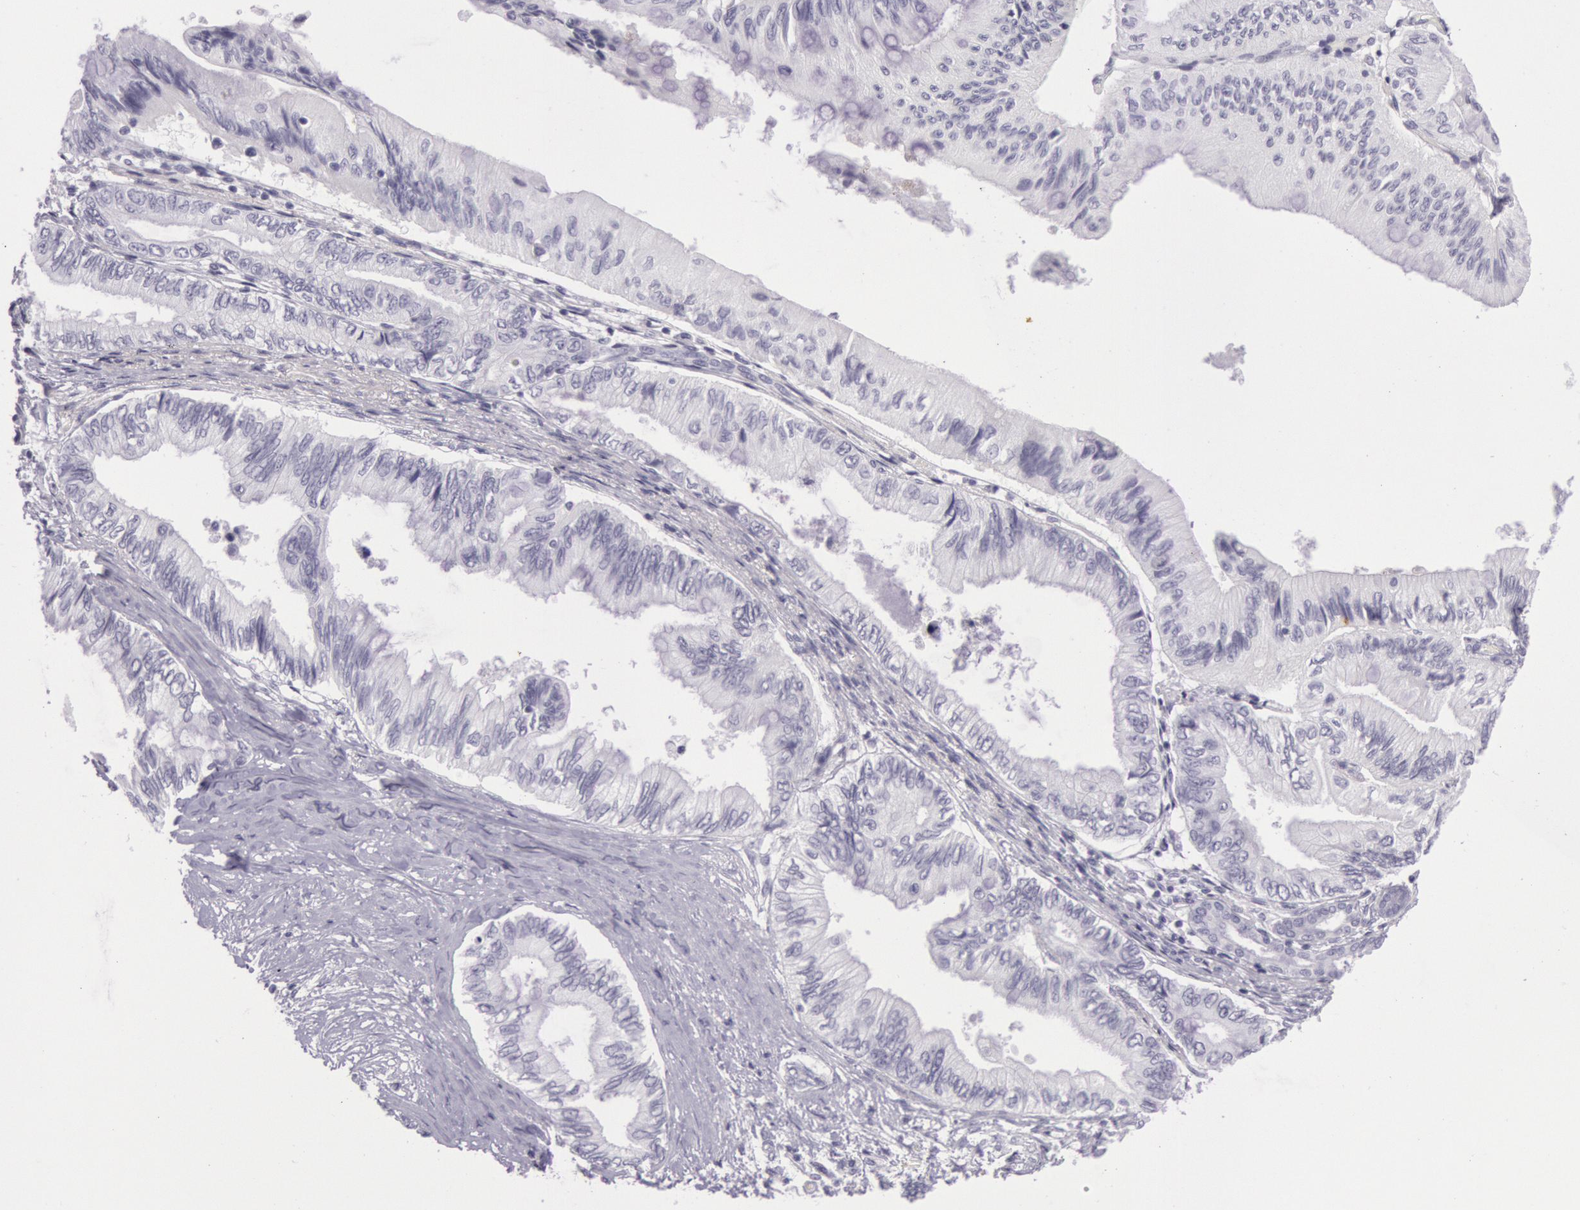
{"staining": {"intensity": "negative", "quantity": "none", "location": "none"}, "tissue": "pancreatic cancer", "cell_type": "Tumor cells", "image_type": "cancer", "snomed": [{"axis": "morphology", "description": "Adenocarcinoma, NOS"}, {"axis": "topography", "description": "Pancreas"}], "caption": "This is an immunohistochemistry photomicrograph of pancreatic cancer. There is no positivity in tumor cells.", "gene": "CKB", "patient": {"sex": "female", "age": 66}}